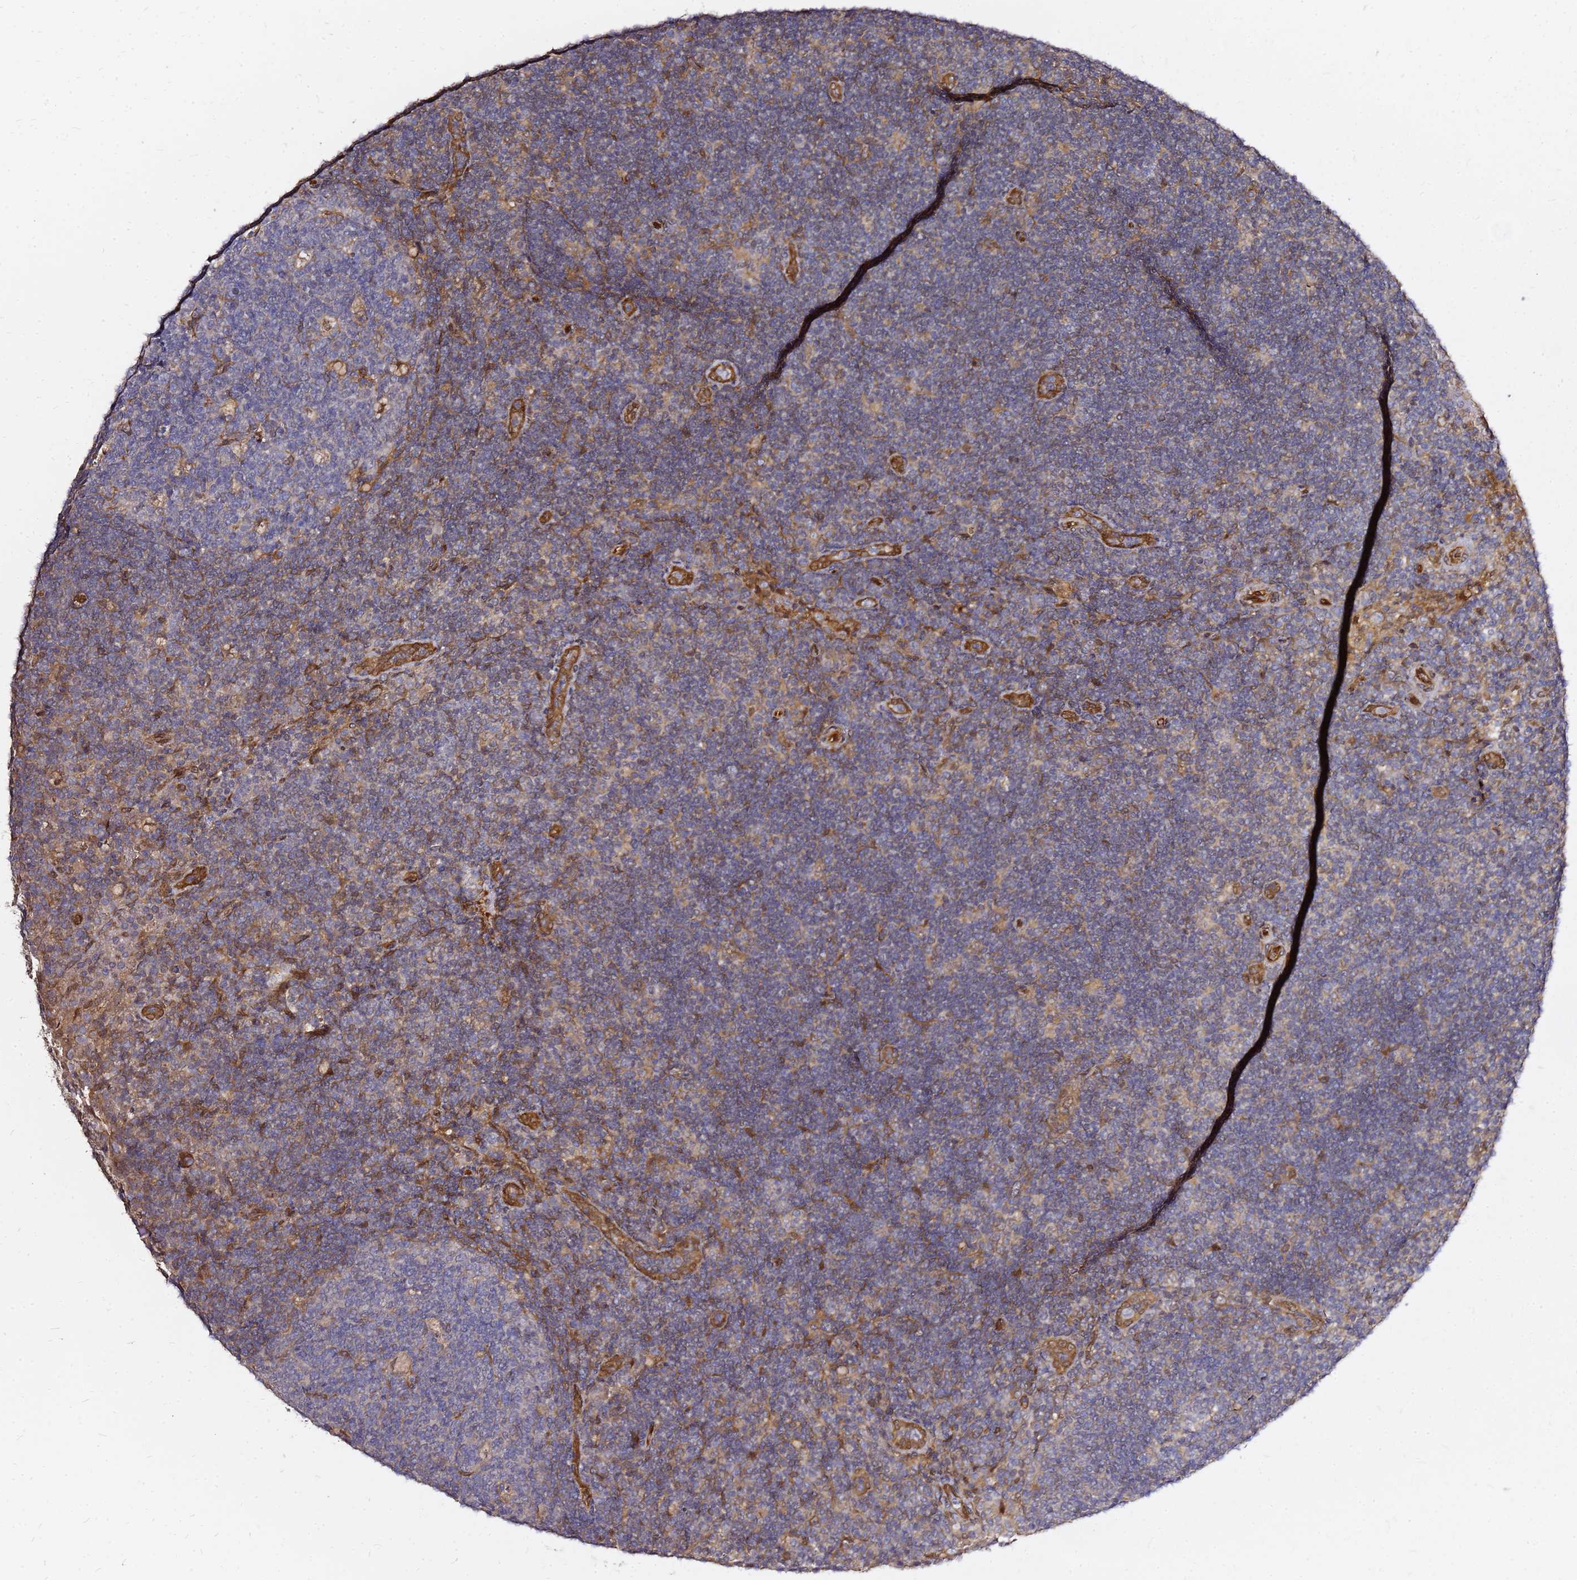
{"staining": {"intensity": "negative", "quantity": "none", "location": "none"}, "tissue": "lymph node", "cell_type": "Germinal center cells", "image_type": "normal", "snomed": [{"axis": "morphology", "description": "Normal tissue, NOS"}, {"axis": "topography", "description": "Lymph node"}], "caption": "Germinal center cells are negative for brown protein staining in unremarkable lymph node.", "gene": "NUDT14", "patient": {"sex": "female", "age": 31}}